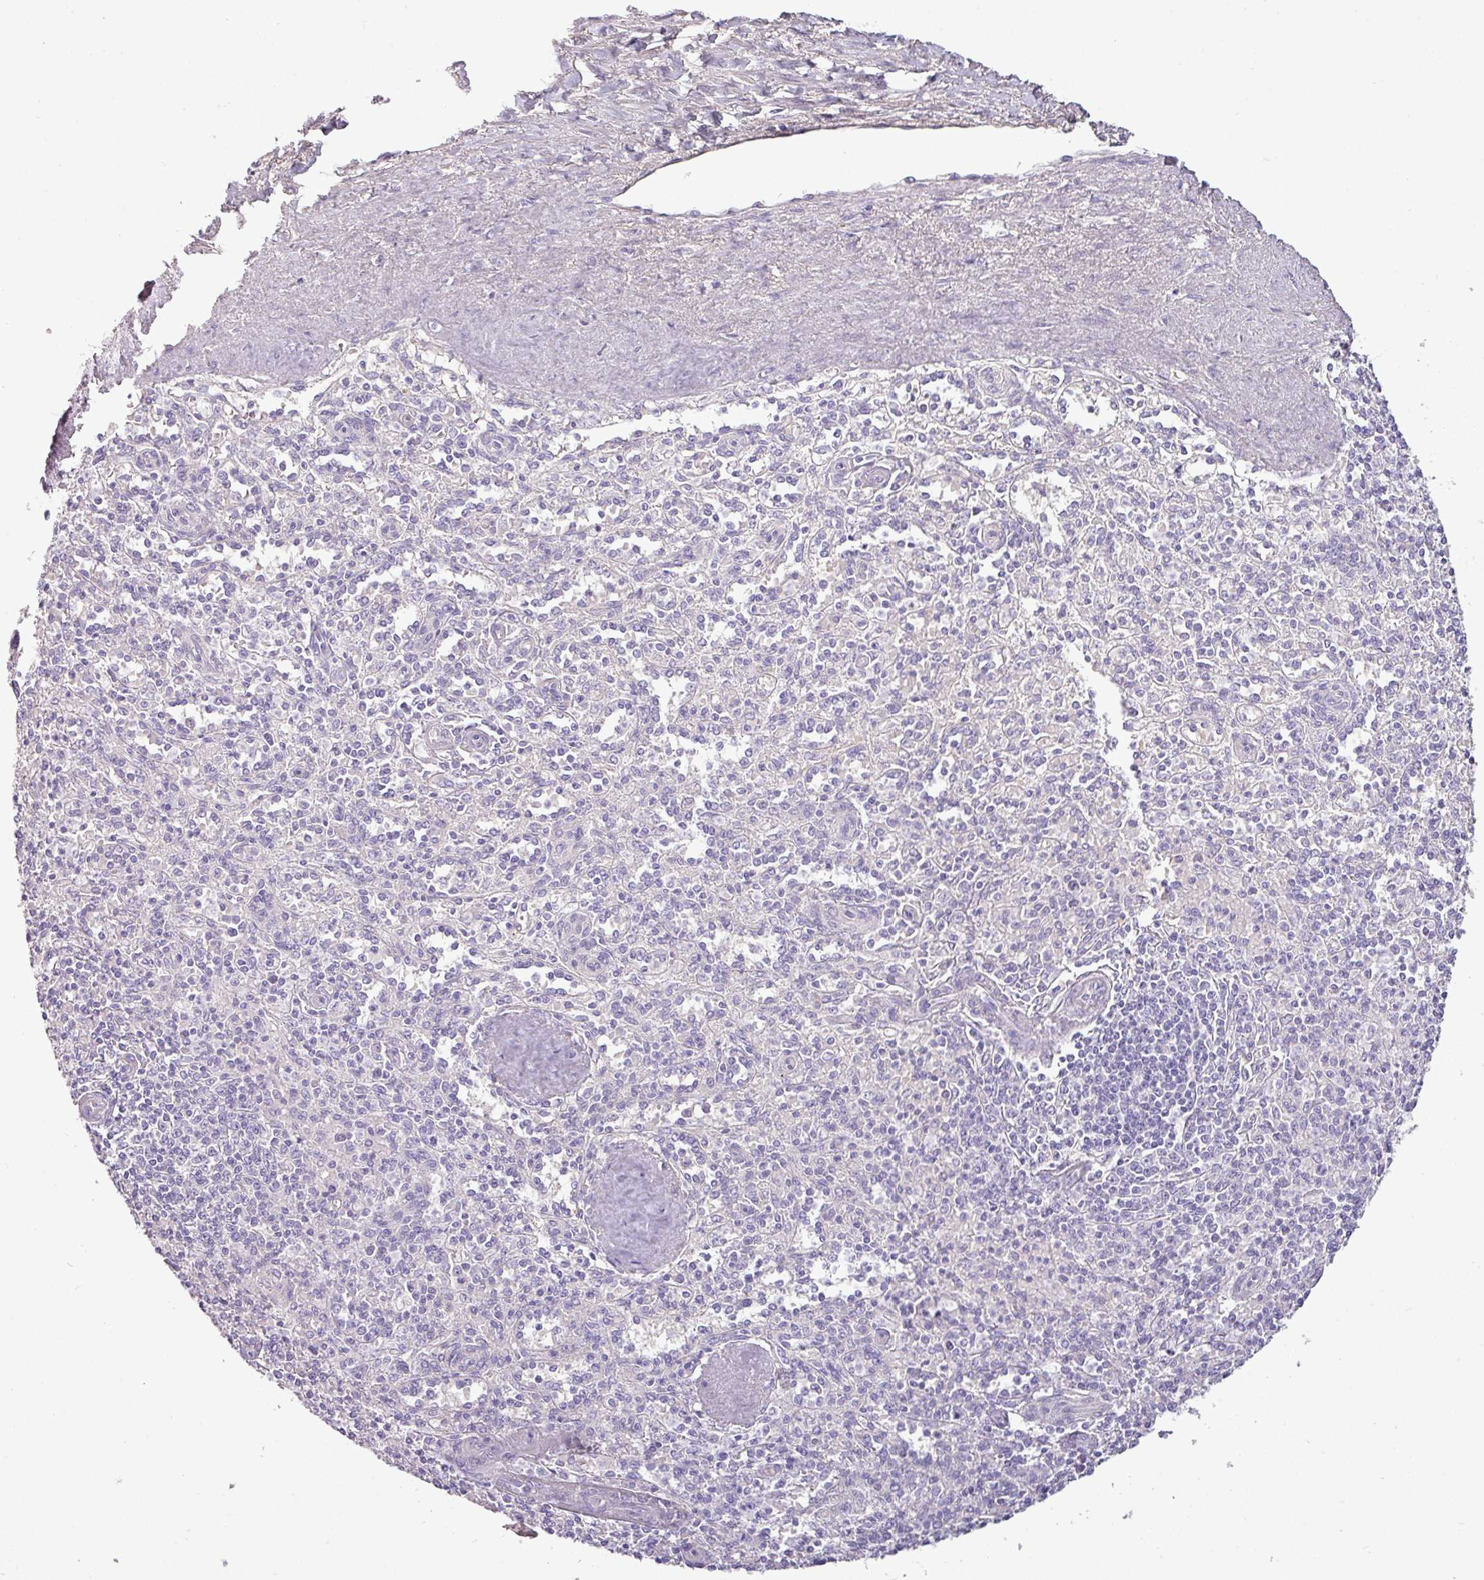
{"staining": {"intensity": "negative", "quantity": "none", "location": "none"}, "tissue": "spleen", "cell_type": "Cells in red pulp", "image_type": "normal", "snomed": [{"axis": "morphology", "description": "Normal tissue, NOS"}, {"axis": "topography", "description": "Spleen"}], "caption": "Immunohistochemistry of normal human spleen displays no staining in cells in red pulp. (DAB (3,3'-diaminobenzidine) immunohistochemistry (IHC) visualized using brightfield microscopy, high magnification).", "gene": "DNAAF9", "patient": {"sex": "female", "age": 70}}